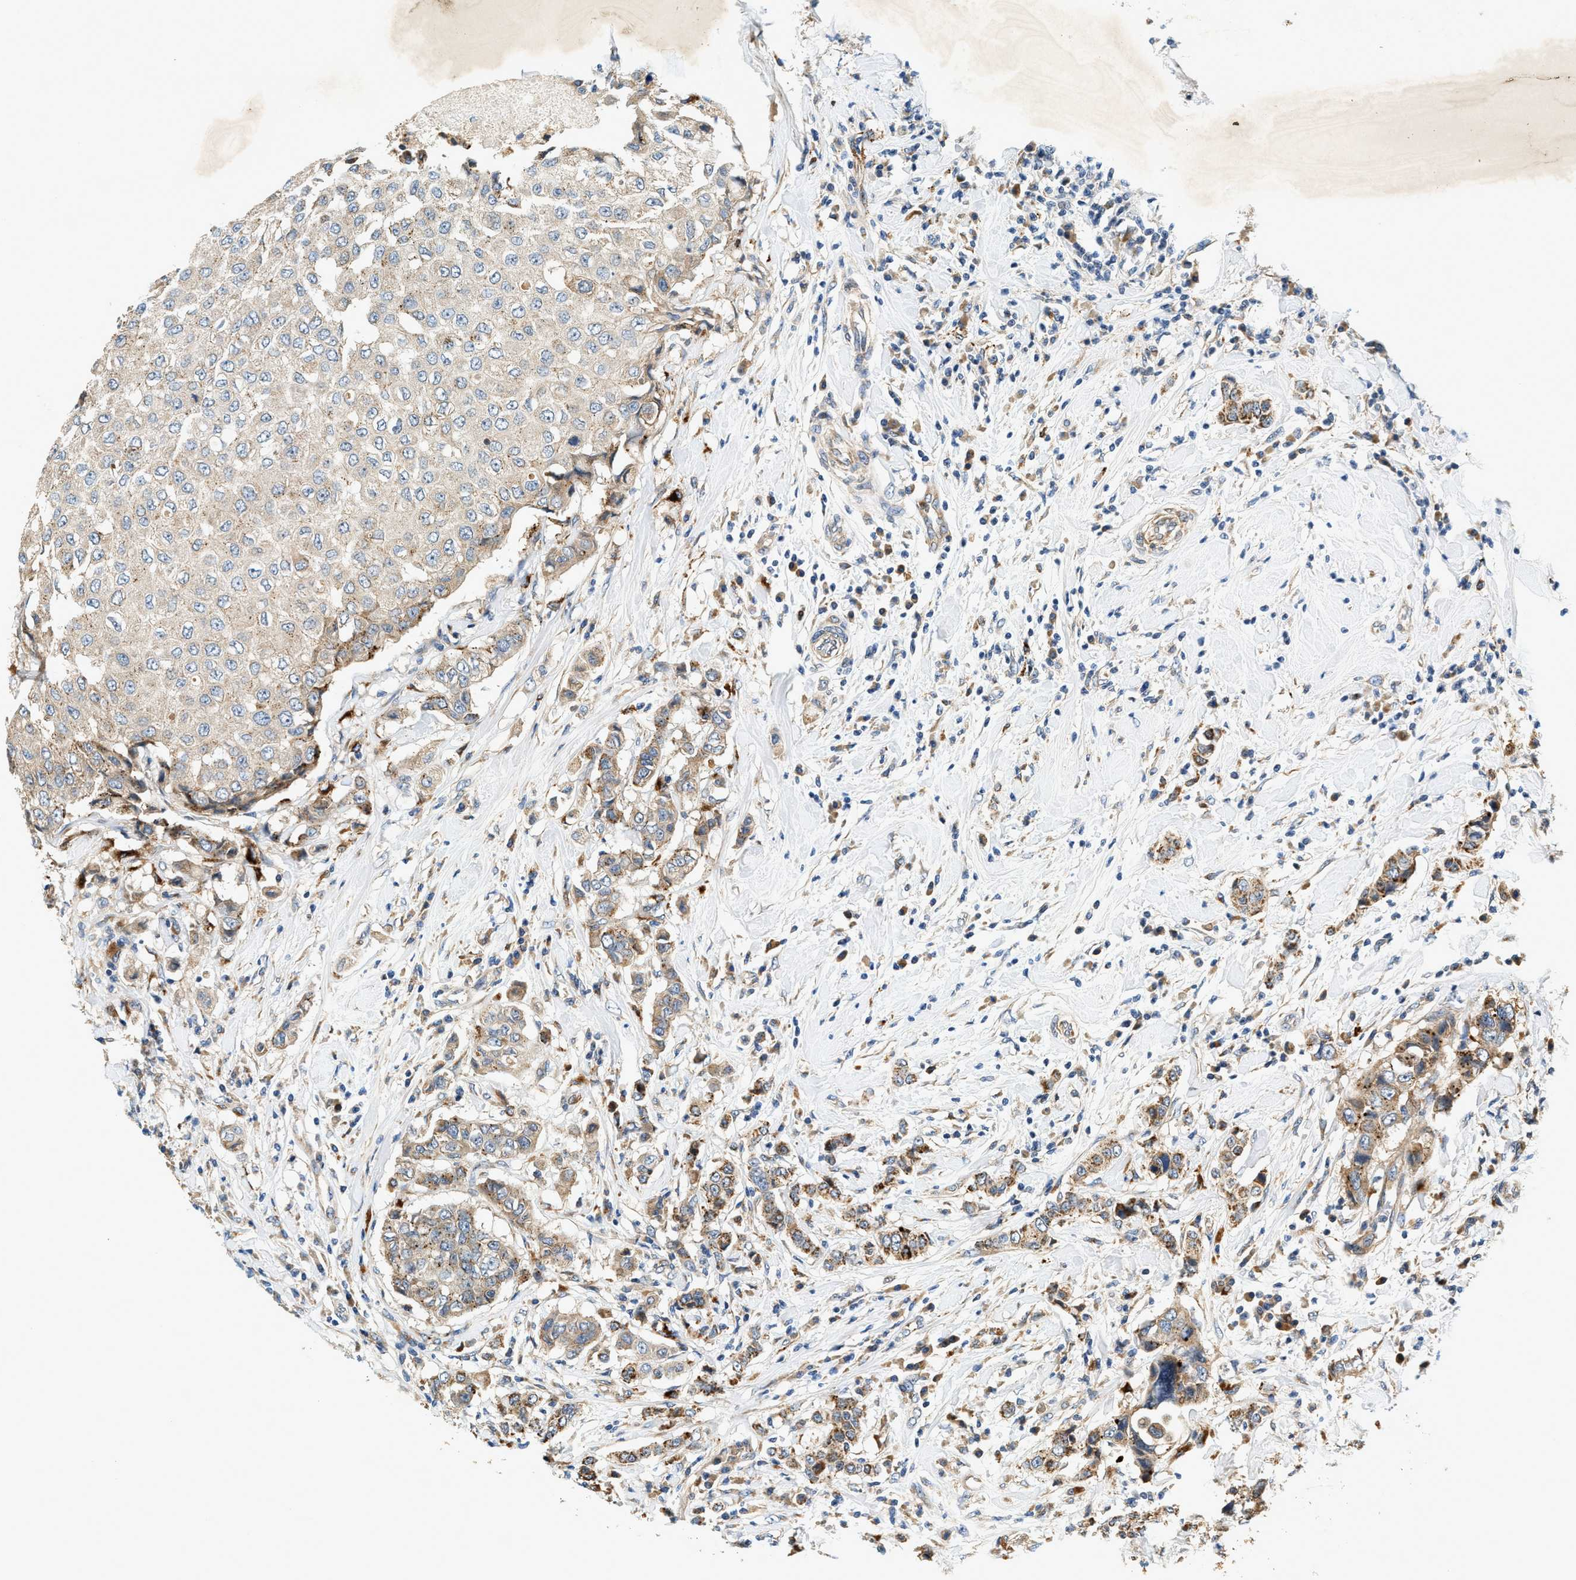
{"staining": {"intensity": "weak", "quantity": ">75%", "location": "cytoplasmic/membranous"}, "tissue": "breast cancer", "cell_type": "Tumor cells", "image_type": "cancer", "snomed": [{"axis": "morphology", "description": "Duct carcinoma"}, {"axis": "topography", "description": "Breast"}], "caption": "IHC of breast cancer (invasive ductal carcinoma) shows low levels of weak cytoplasmic/membranous staining in approximately >75% of tumor cells. The protein of interest is stained brown, and the nuclei are stained in blue (DAB IHC with brightfield microscopy, high magnification).", "gene": "DUSP10", "patient": {"sex": "female", "age": 27}}